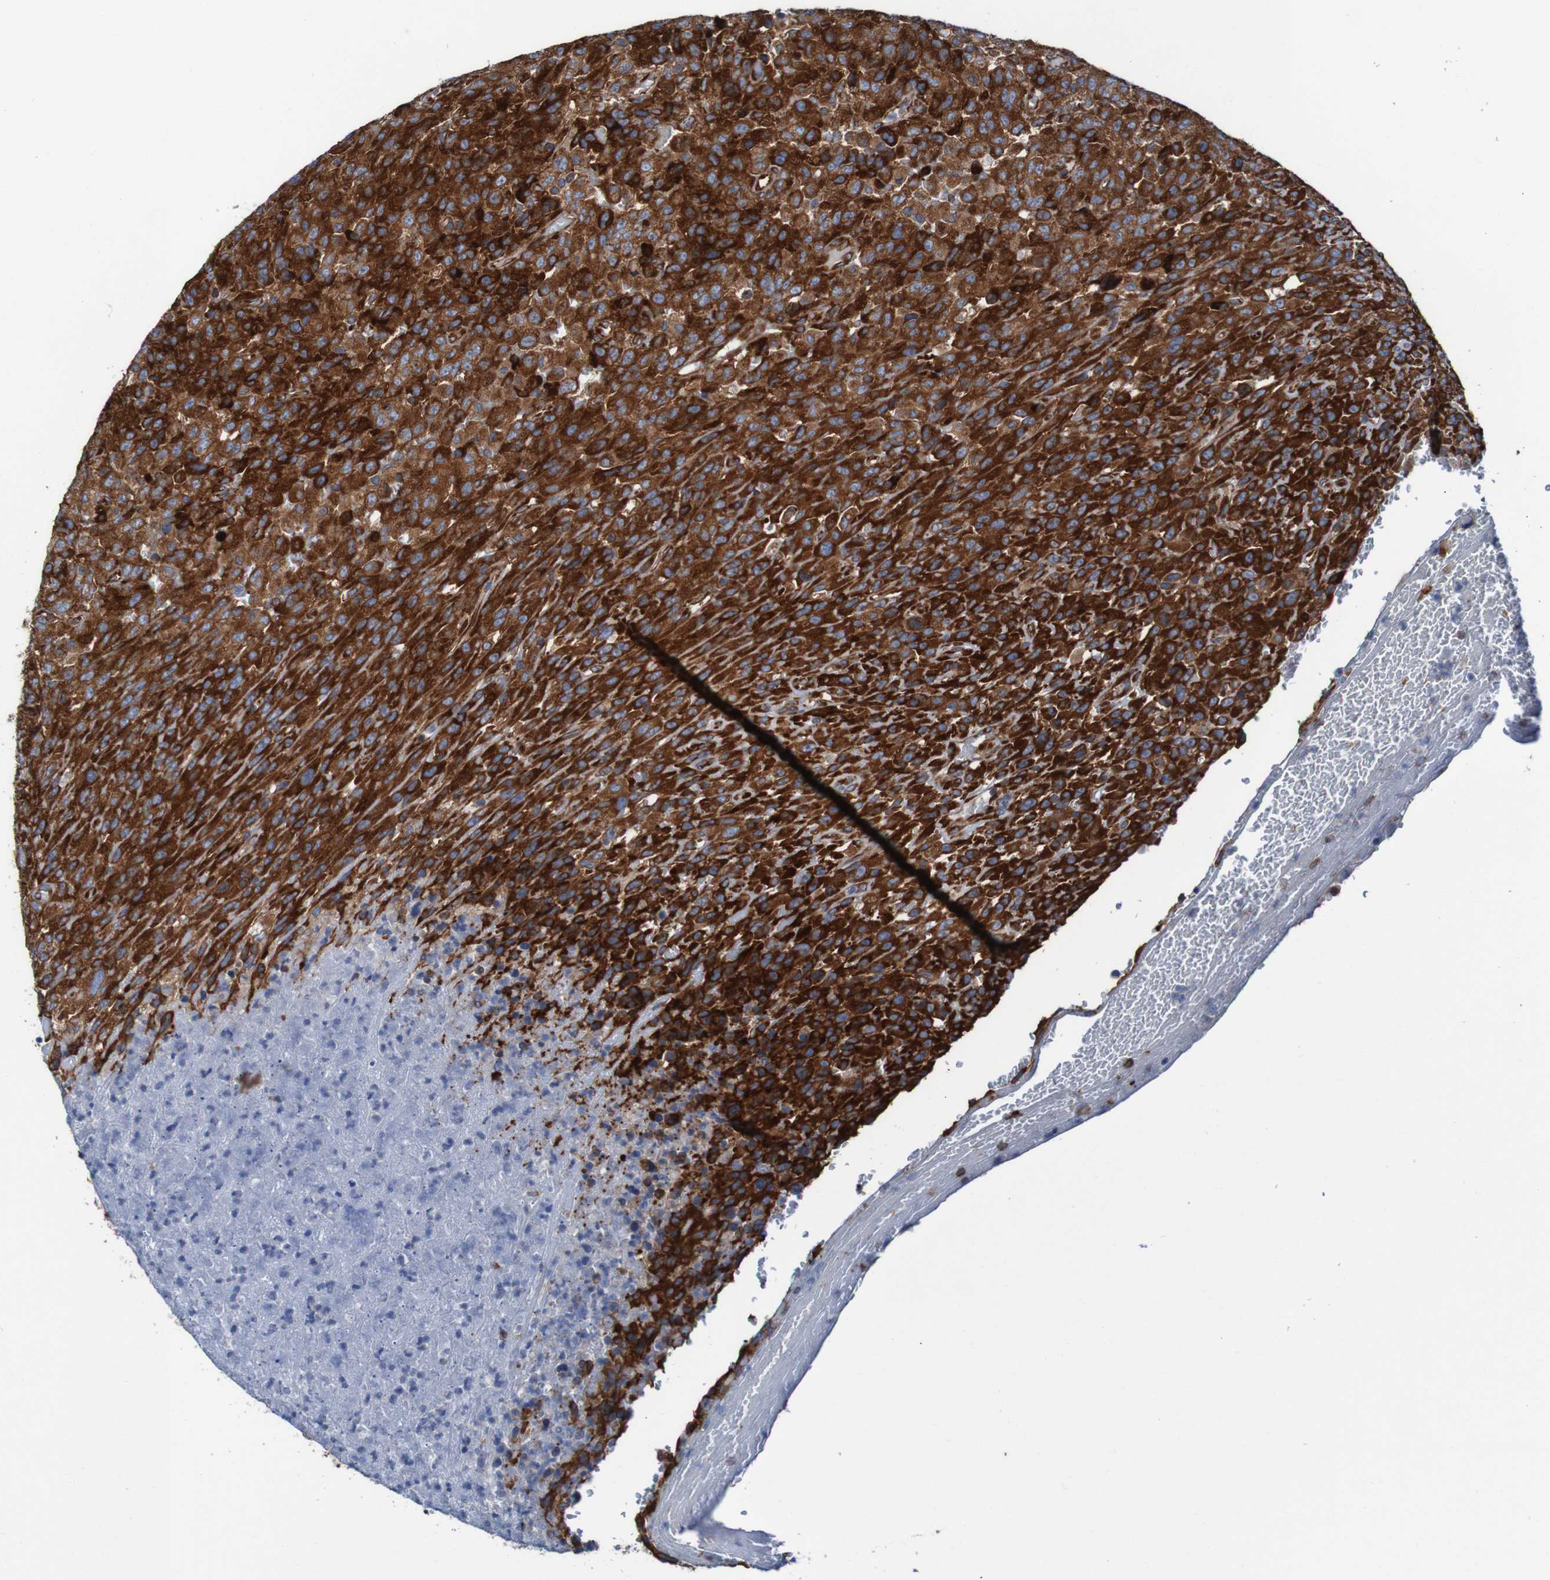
{"staining": {"intensity": "strong", "quantity": ">75%", "location": "cytoplasmic/membranous"}, "tissue": "urothelial cancer", "cell_type": "Tumor cells", "image_type": "cancer", "snomed": [{"axis": "morphology", "description": "Urothelial carcinoma, High grade"}, {"axis": "topography", "description": "Urinary bladder"}], "caption": "Urothelial cancer tissue shows strong cytoplasmic/membranous positivity in about >75% of tumor cells, visualized by immunohistochemistry.", "gene": "RPL10", "patient": {"sex": "male", "age": 66}}